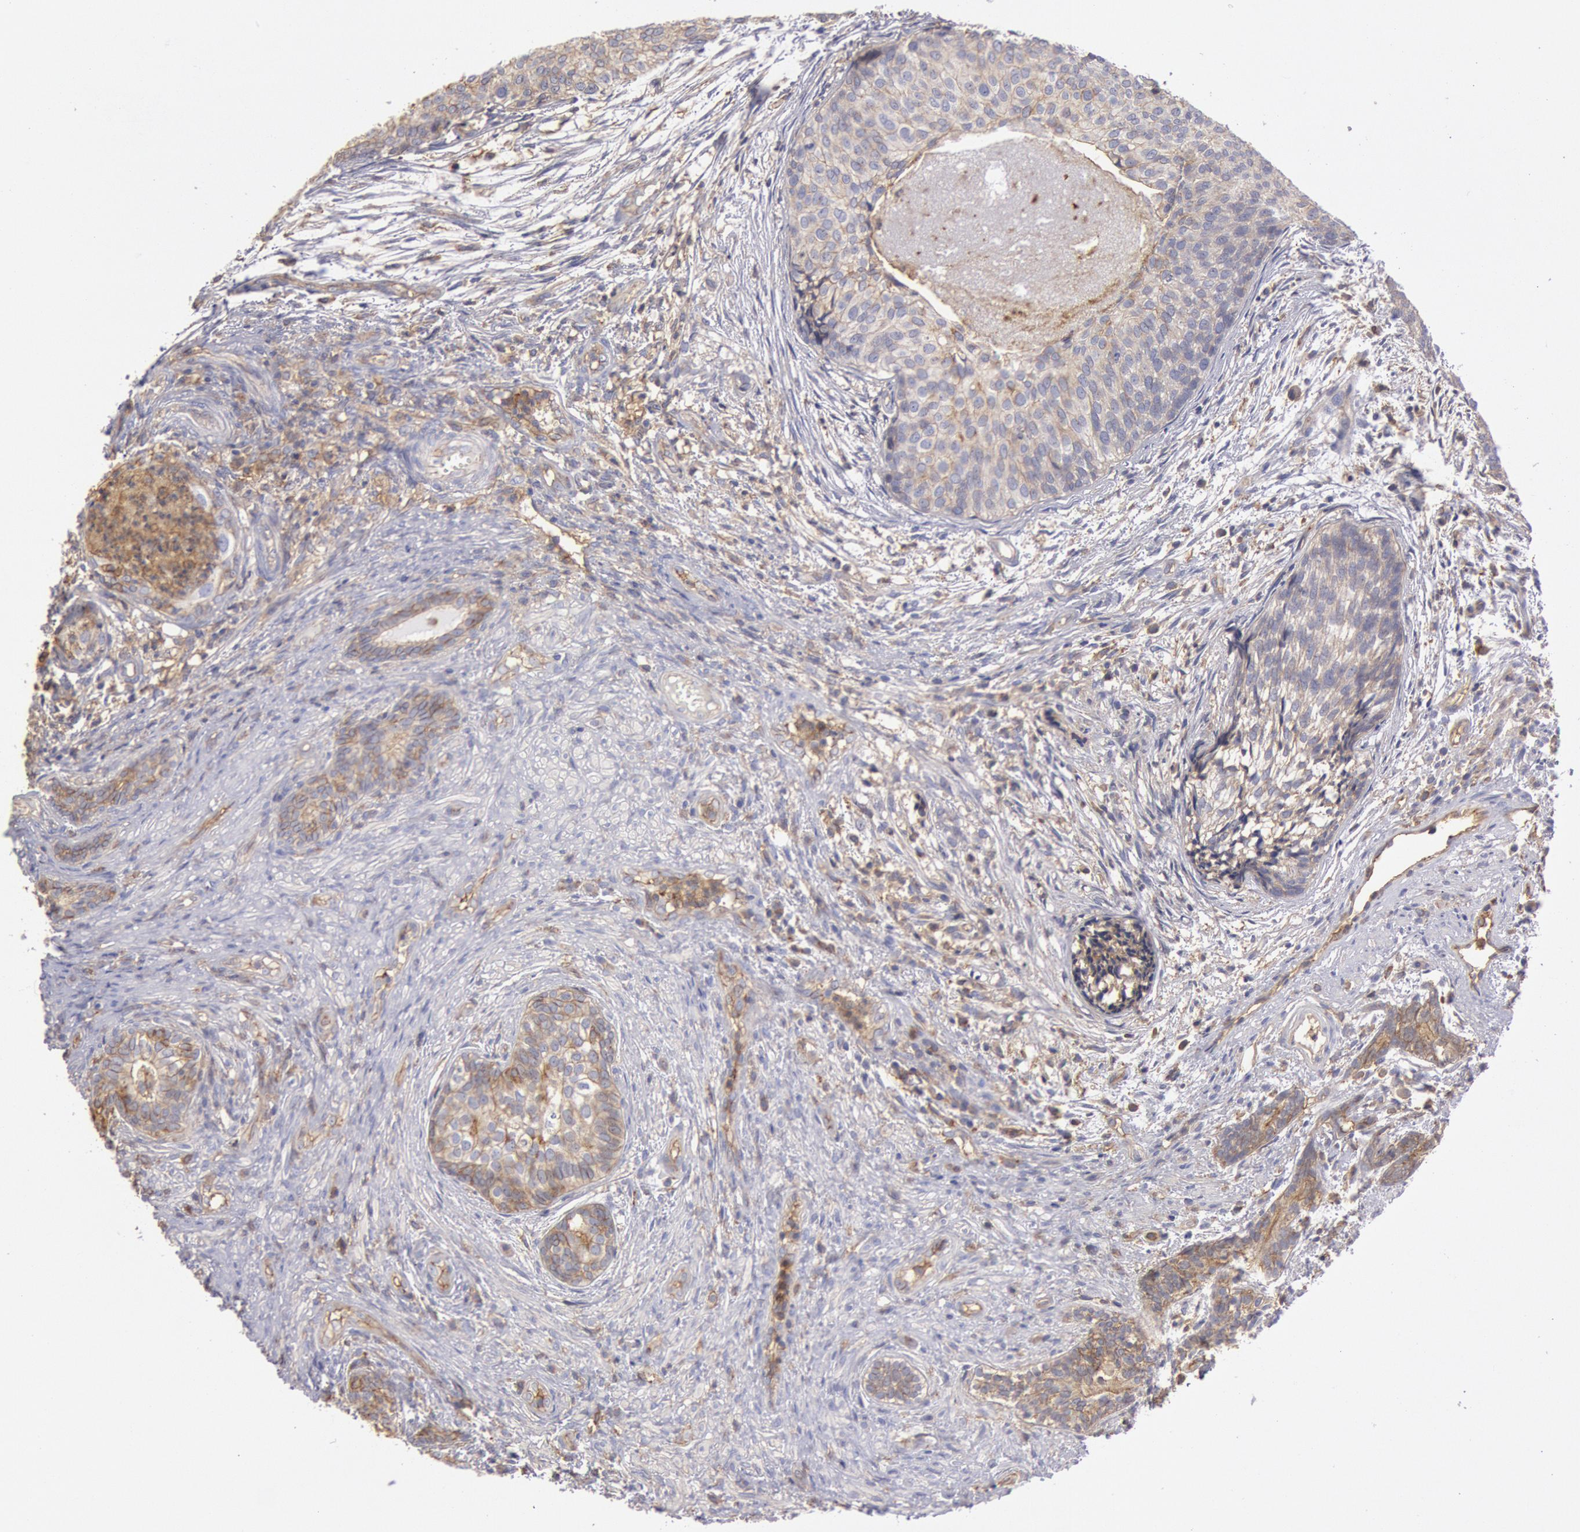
{"staining": {"intensity": "weak", "quantity": ">75%", "location": "cytoplasmic/membranous"}, "tissue": "urothelial cancer", "cell_type": "Tumor cells", "image_type": "cancer", "snomed": [{"axis": "morphology", "description": "Urothelial carcinoma, Low grade"}, {"axis": "topography", "description": "Urinary bladder"}], "caption": "High-magnification brightfield microscopy of low-grade urothelial carcinoma stained with DAB (3,3'-diaminobenzidine) (brown) and counterstained with hematoxylin (blue). tumor cells exhibit weak cytoplasmic/membranous staining is appreciated in about>75% of cells. Immunohistochemistry (ihc) stains the protein of interest in brown and the nuclei are stained blue.", "gene": "SNAP23", "patient": {"sex": "male", "age": 84}}